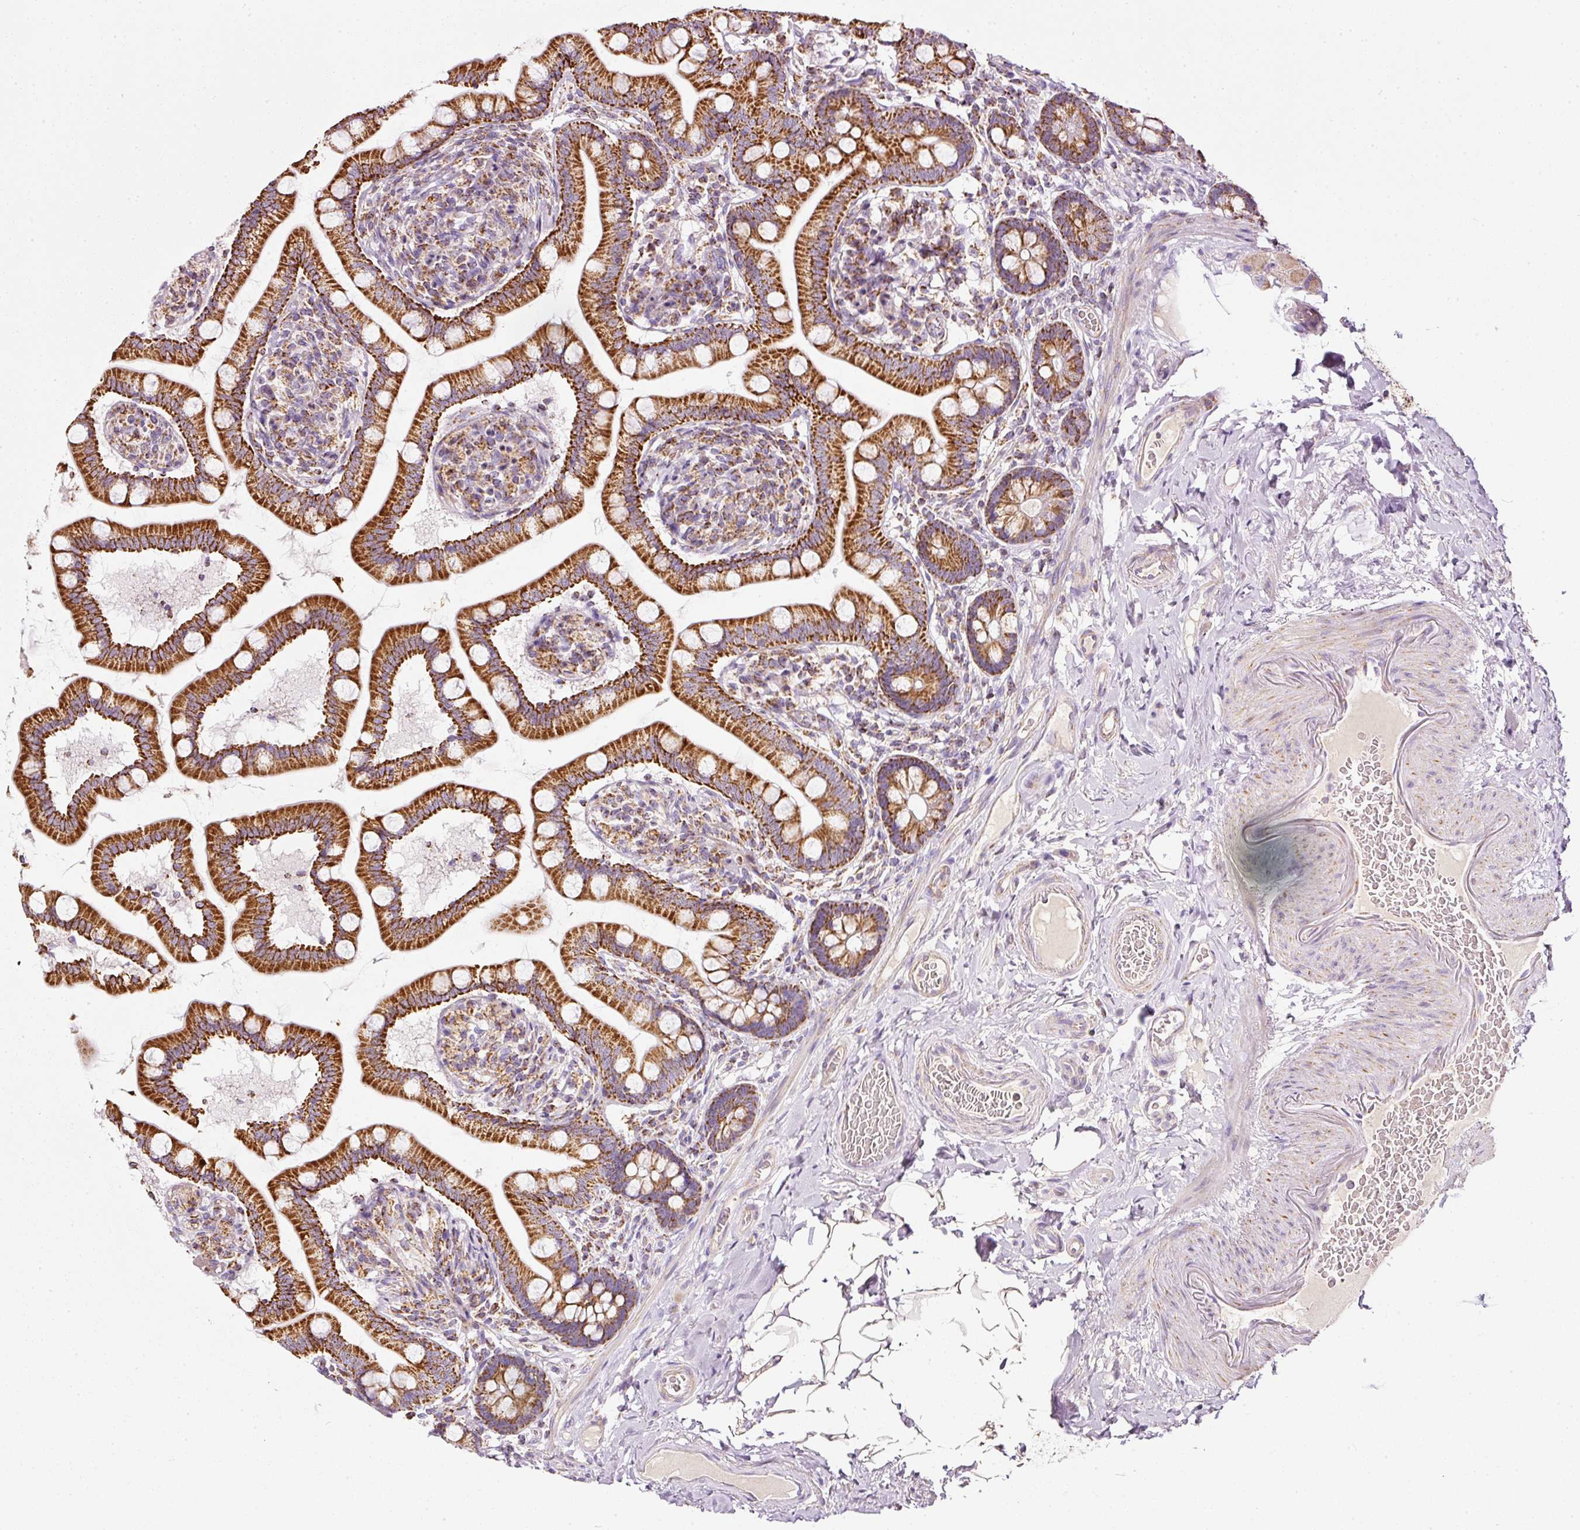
{"staining": {"intensity": "strong", "quantity": ">75%", "location": "cytoplasmic/membranous"}, "tissue": "small intestine", "cell_type": "Glandular cells", "image_type": "normal", "snomed": [{"axis": "morphology", "description": "Normal tissue, NOS"}, {"axis": "topography", "description": "Small intestine"}], "caption": "About >75% of glandular cells in unremarkable human small intestine demonstrate strong cytoplasmic/membranous protein expression as visualized by brown immunohistochemical staining.", "gene": "SDHA", "patient": {"sex": "female", "age": 64}}